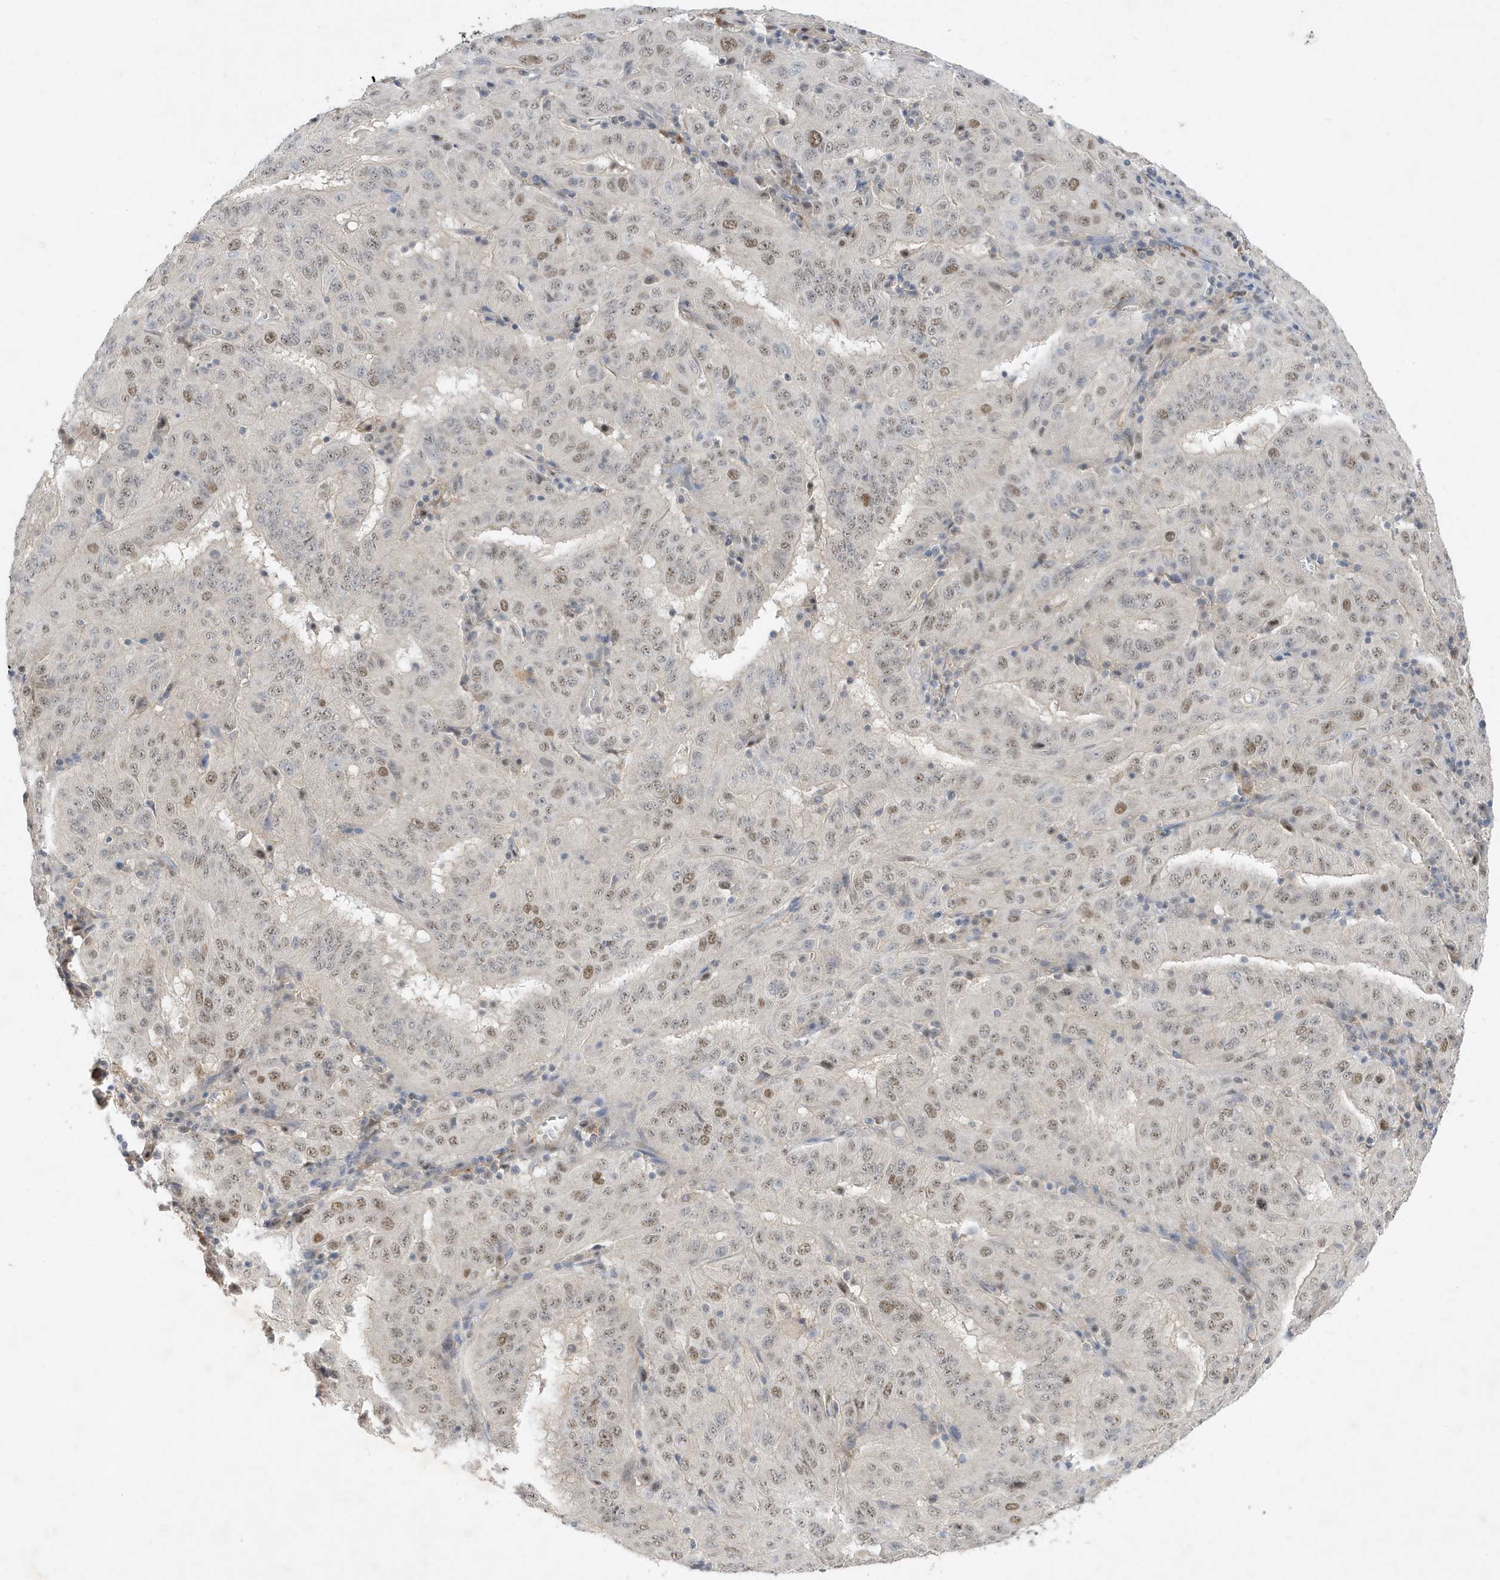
{"staining": {"intensity": "moderate", "quantity": "<25%", "location": "nuclear"}, "tissue": "pancreatic cancer", "cell_type": "Tumor cells", "image_type": "cancer", "snomed": [{"axis": "morphology", "description": "Adenocarcinoma, NOS"}, {"axis": "topography", "description": "Pancreas"}], "caption": "A low amount of moderate nuclear staining is appreciated in about <25% of tumor cells in pancreatic cancer (adenocarcinoma) tissue.", "gene": "MAST3", "patient": {"sex": "male", "age": 63}}